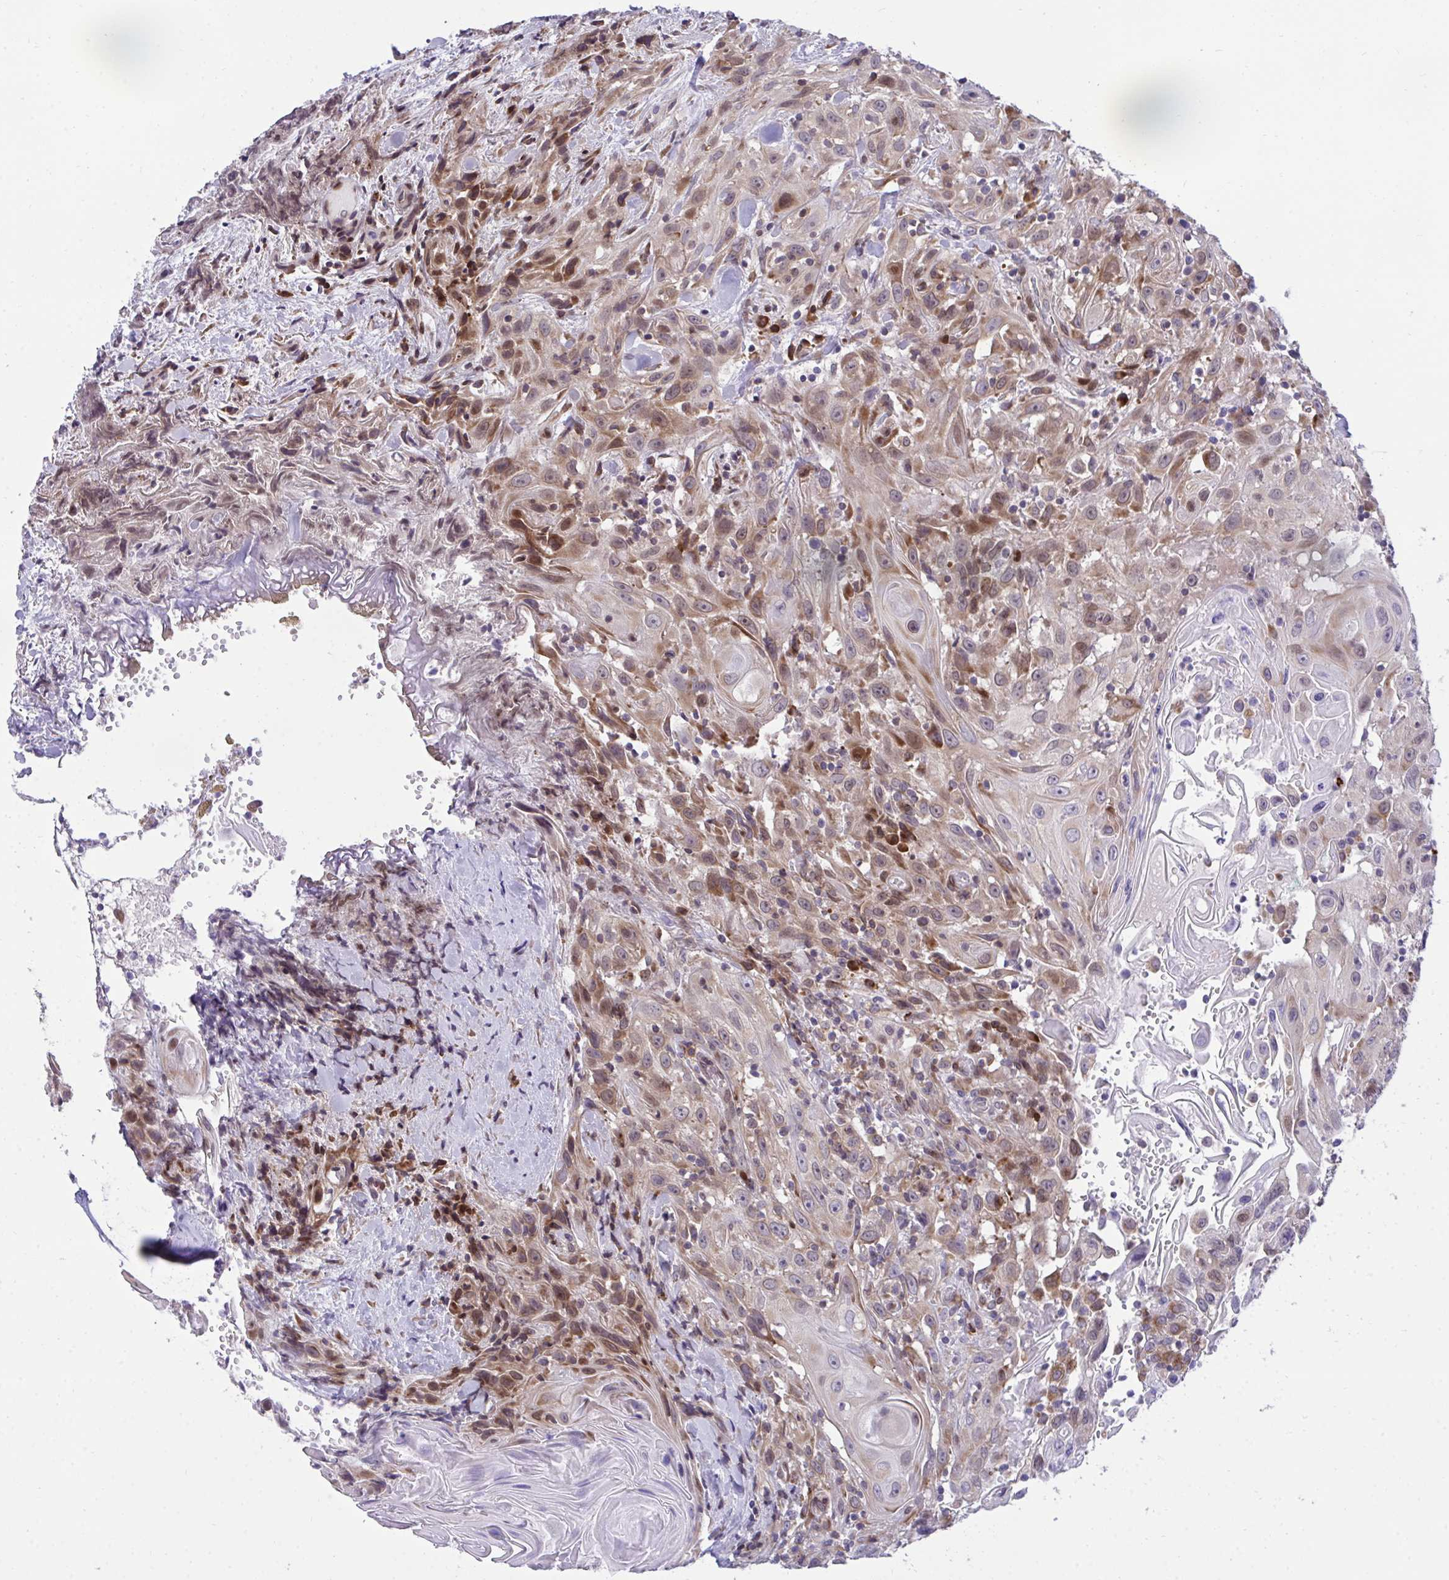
{"staining": {"intensity": "moderate", "quantity": "<25%", "location": "cytoplasmic/membranous"}, "tissue": "head and neck cancer", "cell_type": "Tumor cells", "image_type": "cancer", "snomed": [{"axis": "morphology", "description": "Squamous cell carcinoma, NOS"}, {"axis": "topography", "description": "Head-Neck"}], "caption": "DAB (3,3'-diaminobenzidine) immunohistochemical staining of head and neck squamous cell carcinoma shows moderate cytoplasmic/membranous protein expression in about <25% of tumor cells. (DAB = brown stain, brightfield microscopy at high magnification).", "gene": "RPS15", "patient": {"sex": "female", "age": 95}}